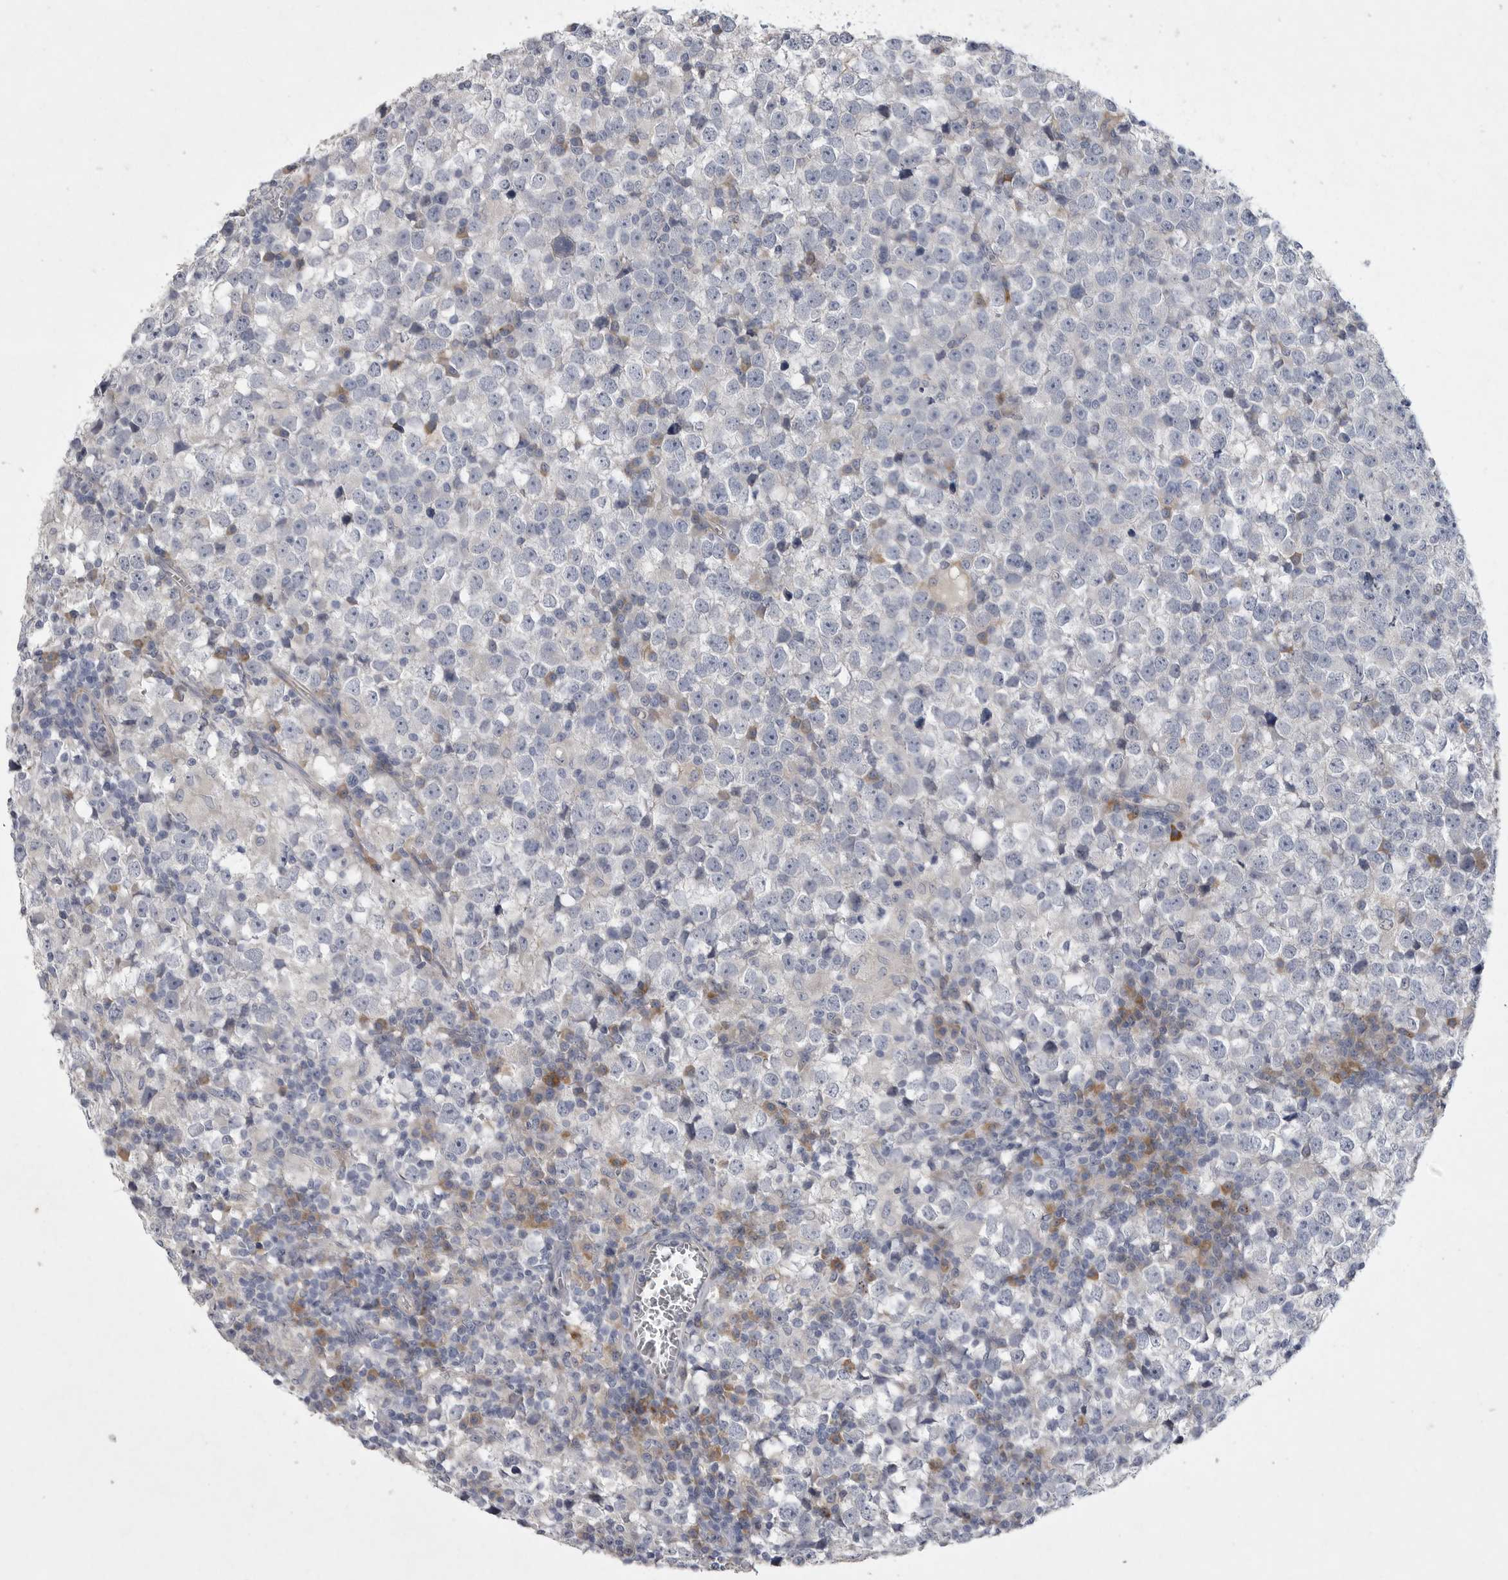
{"staining": {"intensity": "negative", "quantity": "none", "location": "none"}, "tissue": "testis cancer", "cell_type": "Tumor cells", "image_type": "cancer", "snomed": [{"axis": "morphology", "description": "Seminoma, NOS"}, {"axis": "topography", "description": "Testis"}], "caption": "IHC of testis seminoma displays no positivity in tumor cells. (DAB immunohistochemistry visualized using brightfield microscopy, high magnification).", "gene": "EDEM3", "patient": {"sex": "male", "age": 65}}